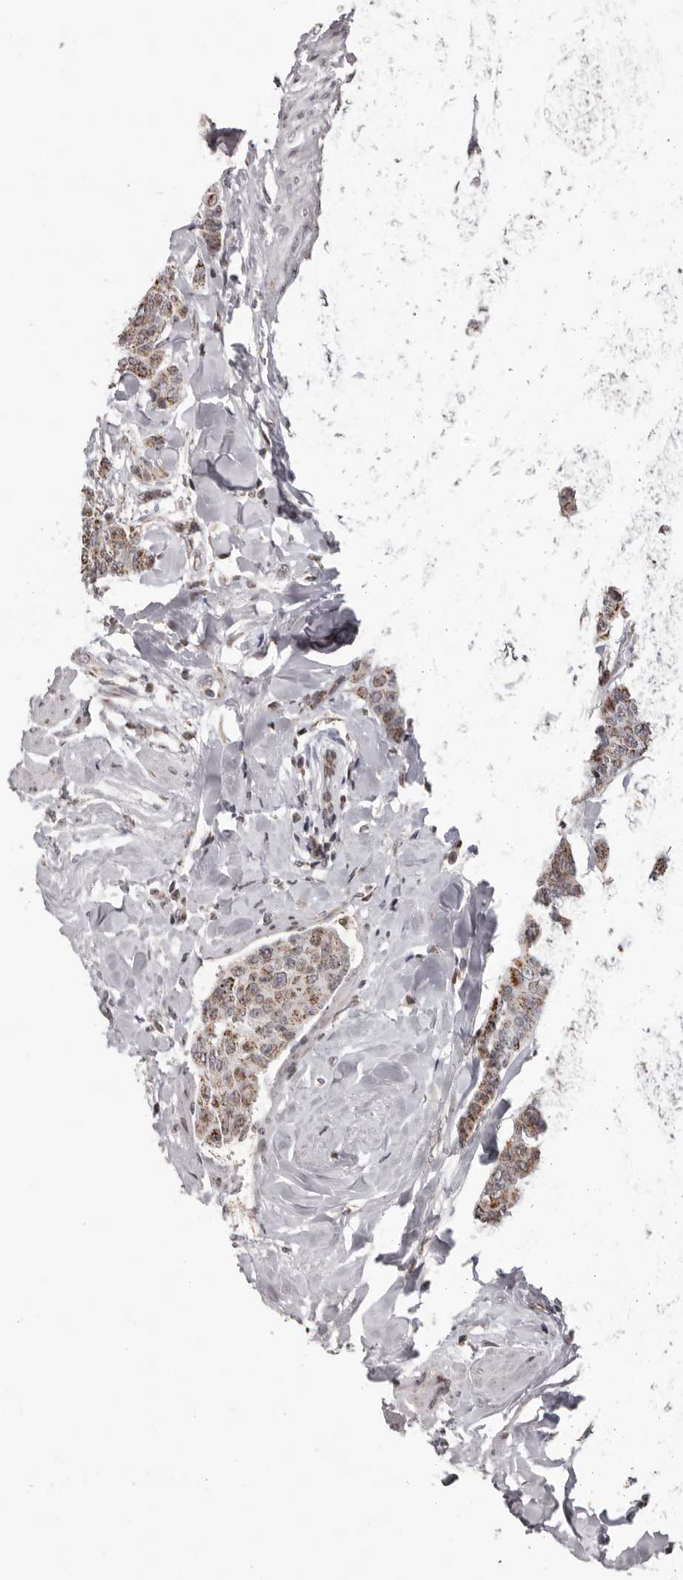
{"staining": {"intensity": "moderate", "quantity": ">75%", "location": "cytoplasmic/membranous"}, "tissue": "breast cancer", "cell_type": "Tumor cells", "image_type": "cancer", "snomed": [{"axis": "morphology", "description": "Duct carcinoma"}, {"axis": "topography", "description": "Breast"}], "caption": "Breast cancer (invasive ductal carcinoma) was stained to show a protein in brown. There is medium levels of moderate cytoplasmic/membranous positivity in approximately >75% of tumor cells. The protein is stained brown, and the nuclei are stained in blue (DAB IHC with brightfield microscopy, high magnification).", "gene": "C17orf99", "patient": {"sex": "female", "age": 40}}